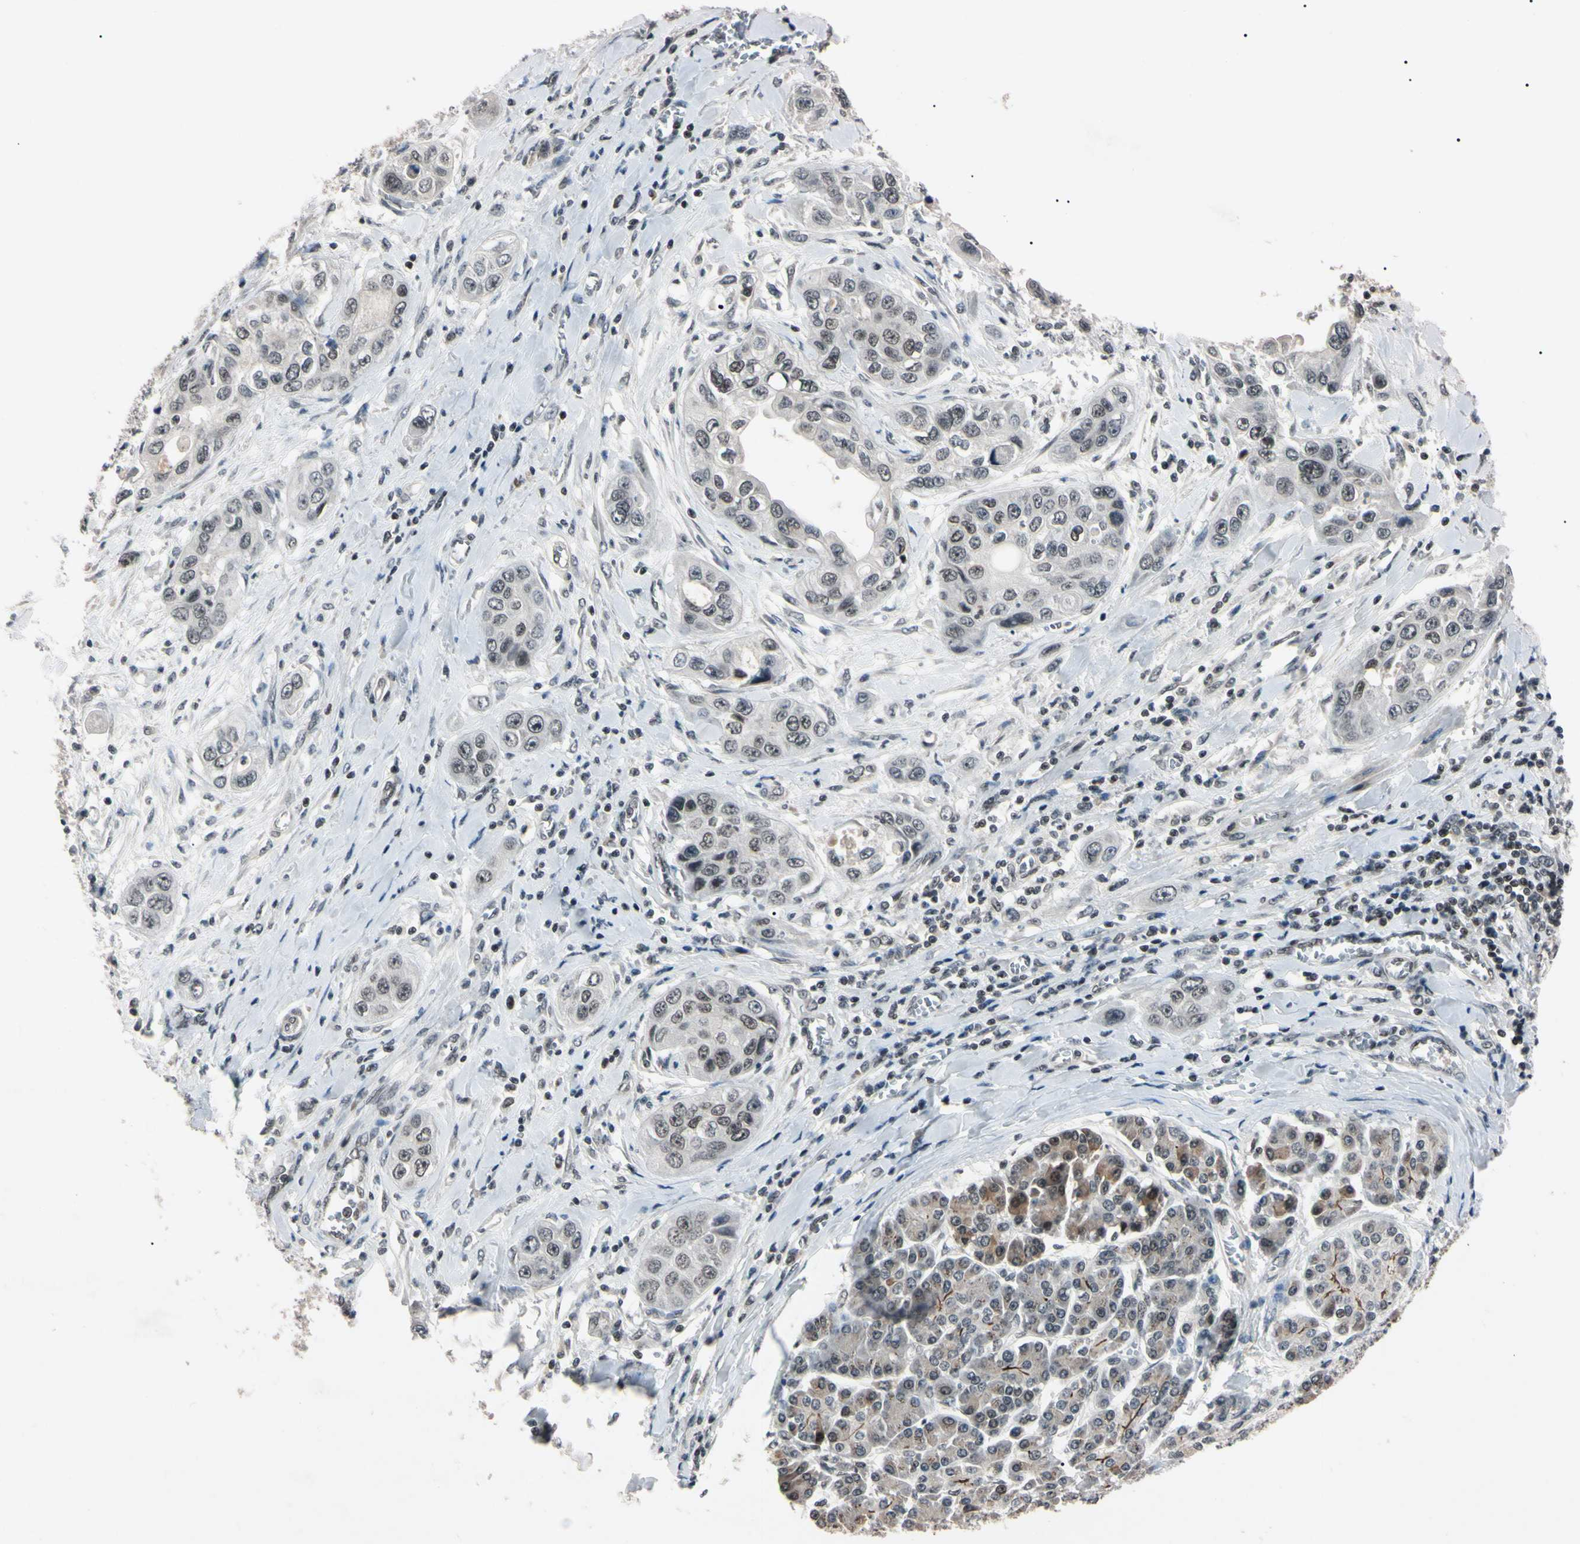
{"staining": {"intensity": "weak", "quantity": "25%-75%", "location": "cytoplasmic/membranous,nuclear"}, "tissue": "pancreatic cancer", "cell_type": "Tumor cells", "image_type": "cancer", "snomed": [{"axis": "morphology", "description": "Adenocarcinoma, NOS"}, {"axis": "topography", "description": "Pancreas"}], "caption": "This histopathology image demonstrates IHC staining of human pancreatic adenocarcinoma, with low weak cytoplasmic/membranous and nuclear expression in approximately 25%-75% of tumor cells.", "gene": "YY1", "patient": {"sex": "female", "age": 70}}